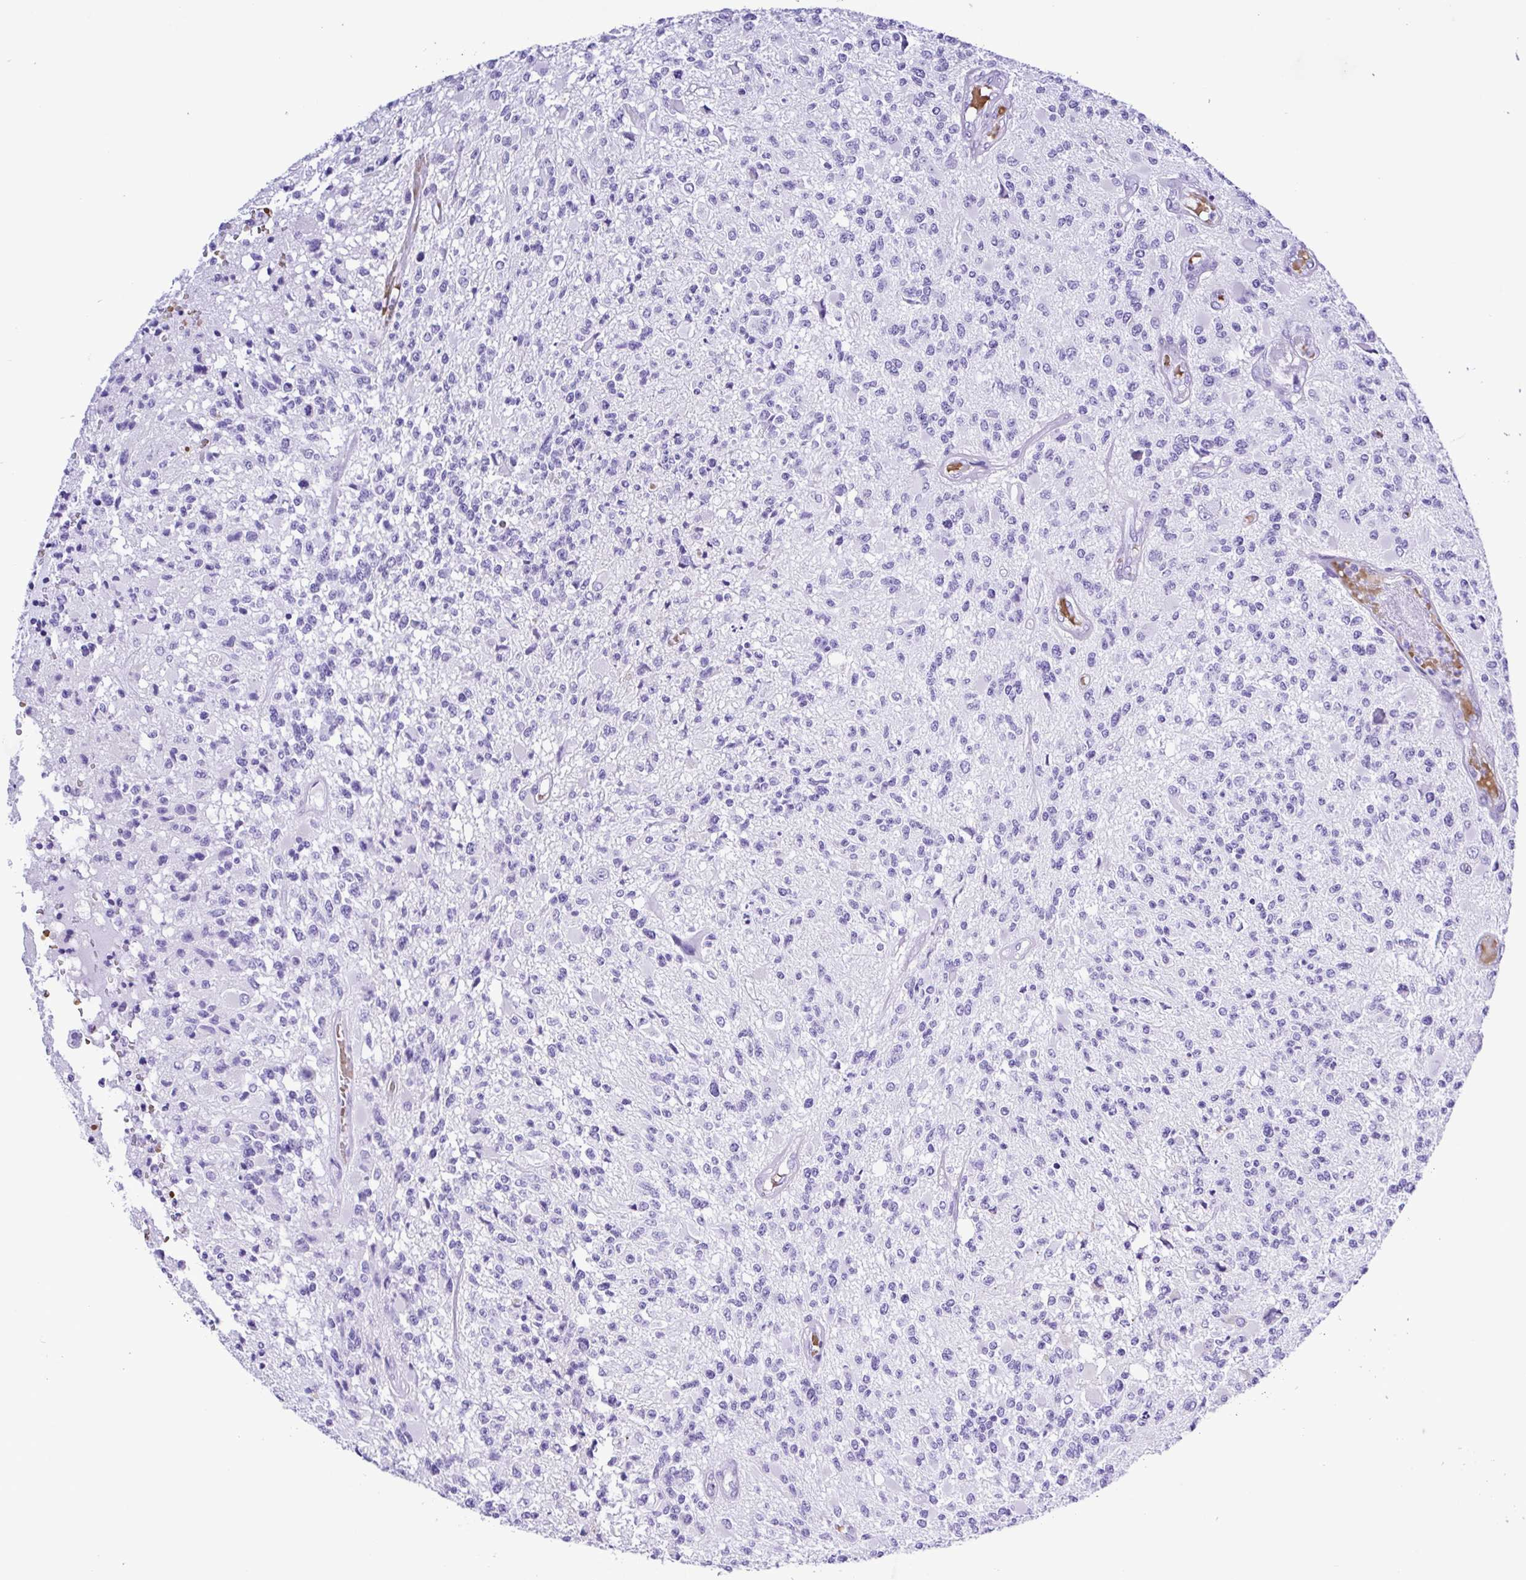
{"staining": {"intensity": "negative", "quantity": "none", "location": "none"}, "tissue": "glioma", "cell_type": "Tumor cells", "image_type": "cancer", "snomed": [{"axis": "morphology", "description": "Glioma, malignant, High grade"}, {"axis": "topography", "description": "Brain"}], "caption": "A histopathology image of human malignant glioma (high-grade) is negative for staining in tumor cells.", "gene": "SYT1", "patient": {"sex": "female", "age": 63}}